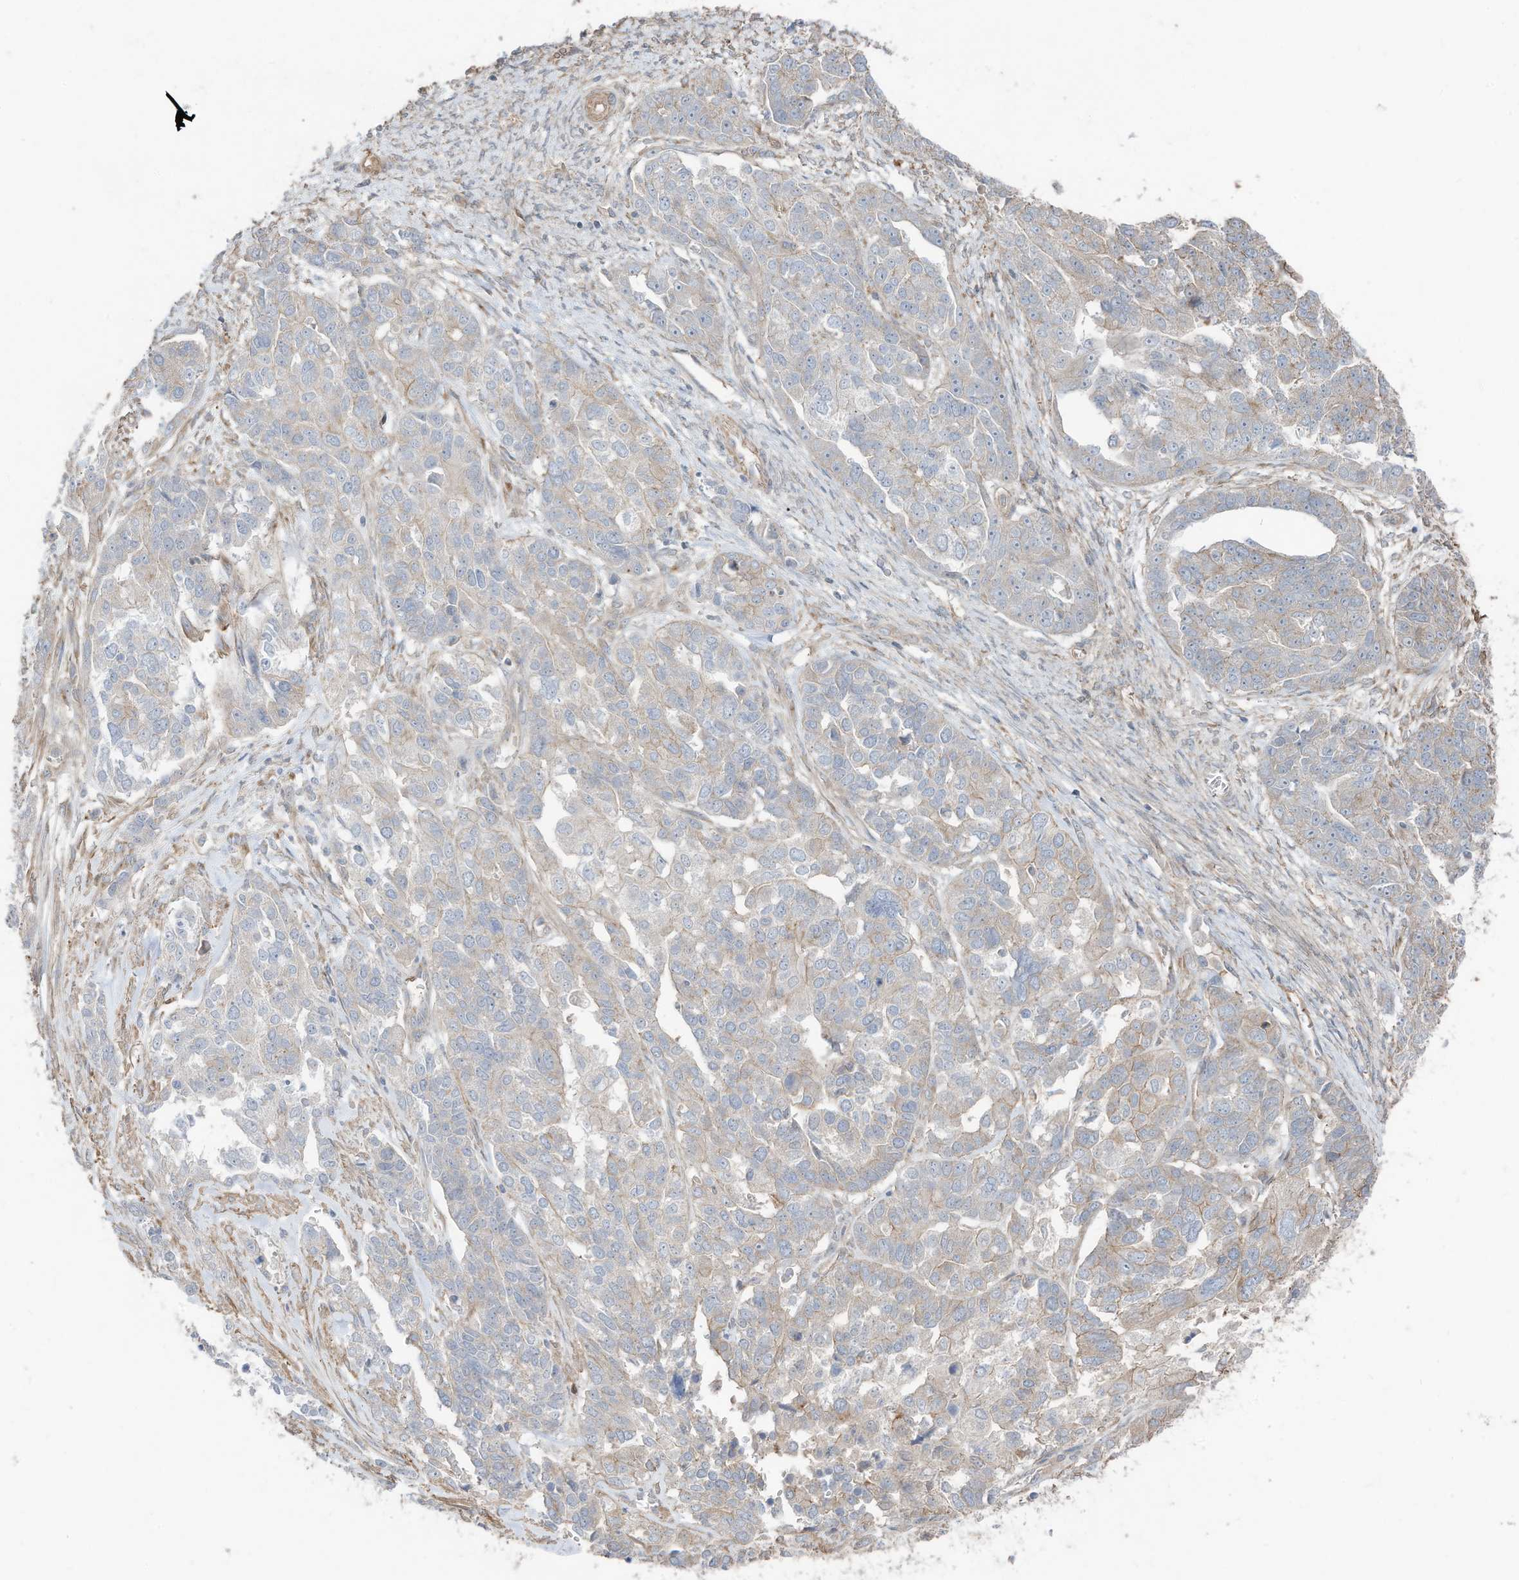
{"staining": {"intensity": "negative", "quantity": "none", "location": "none"}, "tissue": "ovarian cancer", "cell_type": "Tumor cells", "image_type": "cancer", "snomed": [{"axis": "morphology", "description": "Cystadenocarcinoma, serous, NOS"}, {"axis": "topography", "description": "Ovary"}], "caption": "There is no significant expression in tumor cells of ovarian cancer.", "gene": "SLC17A7", "patient": {"sex": "female", "age": 44}}